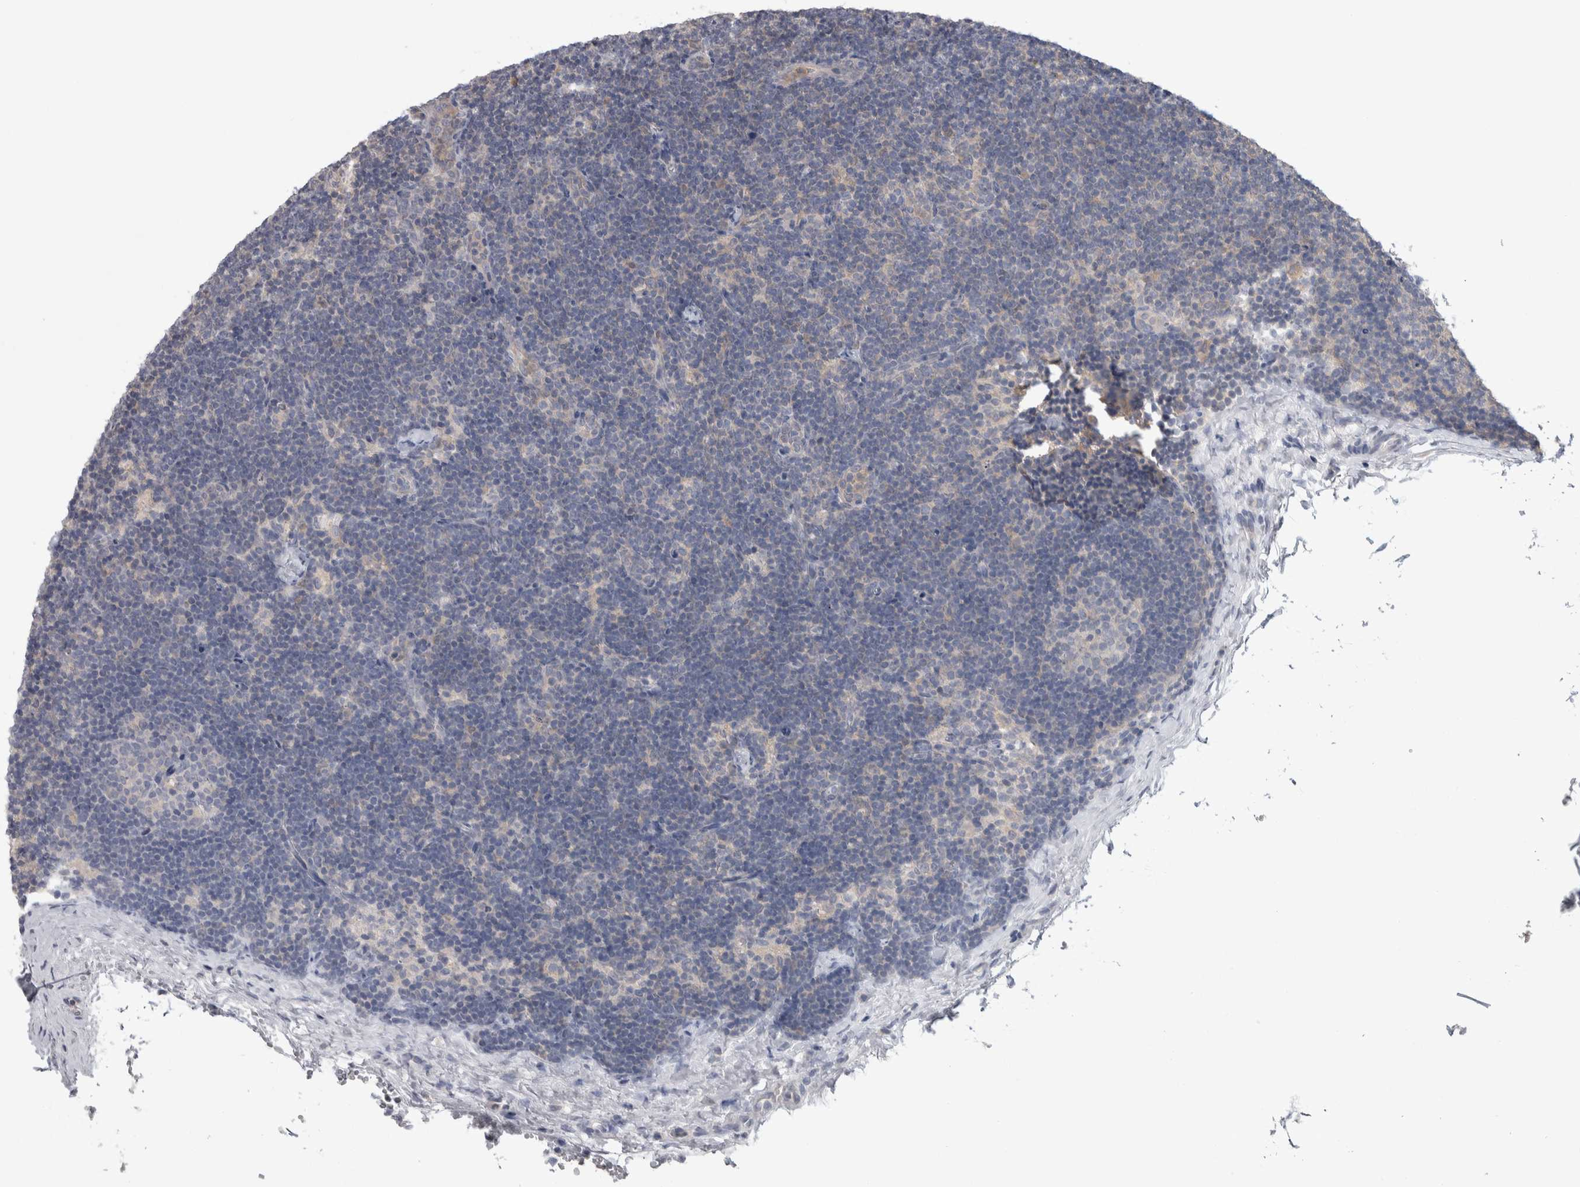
{"staining": {"intensity": "weak", "quantity": "<25%", "location": "cytoplasmic/membranous"}, "tissue": "lymph node", "cell_type": "Germinal center cells", "image_type": "normal", "snomed": [{"axis": "morphology", "description": "Normal tissue, NOS"}, {"axis": "topography", "description": "Lymph node"}], "caption": "There is no significant positivity in germinal center cells of lymph node. The staining is performed using DAB (3,3'-diaminobenzidine) brown chromogen with nuclei counter-stained in using hematoxylin.", "gene": "HTATIP2", "patient": {"sex": "female", "age": 22}}